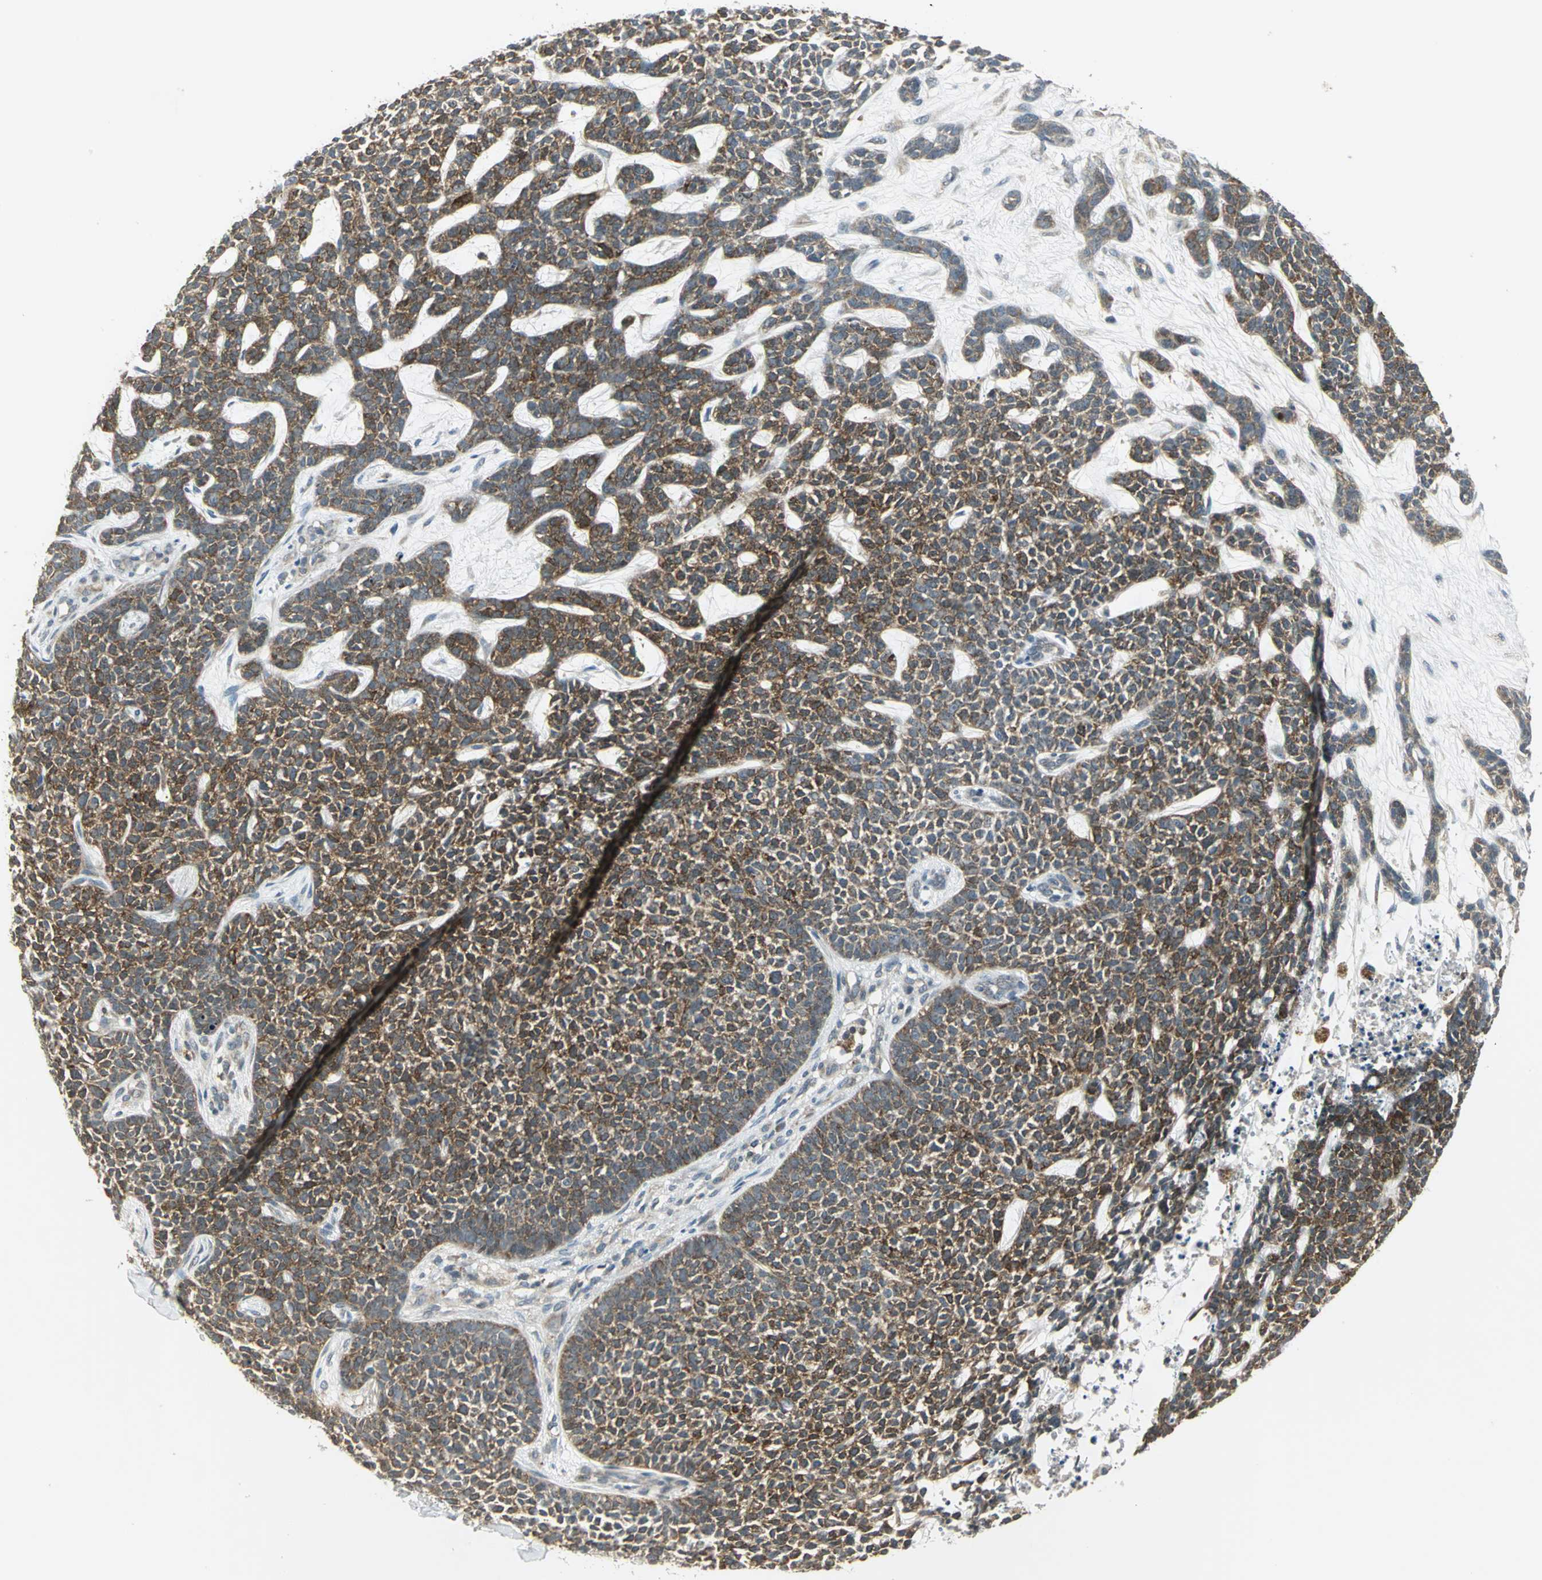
{"staining": {"intensity": "moderate", "quantity": ">75%", "location": "cytoplasmic/membranous"}, "tissue": "skin cancer", "cell_type": "Tumor cells", "image_type": "cancer", "snomed": [{"axis": "morphology", "description": "Basal cell carcinoma"}, {"axis": "topography", "description": "Skin"}], "caption": "Immunohistochemistry photomicrograph of neoplastic tissue: skin cancer stained using immunohistochemistry displays medium levels of moderate protein expression localized specifically in the cytoplasmic/membranous of tumor cells, appearing as a cytoplasmic/membranous brown color.", "gene": "MAPK8IP3", "patient": {"sex": "female", "age": 84}}